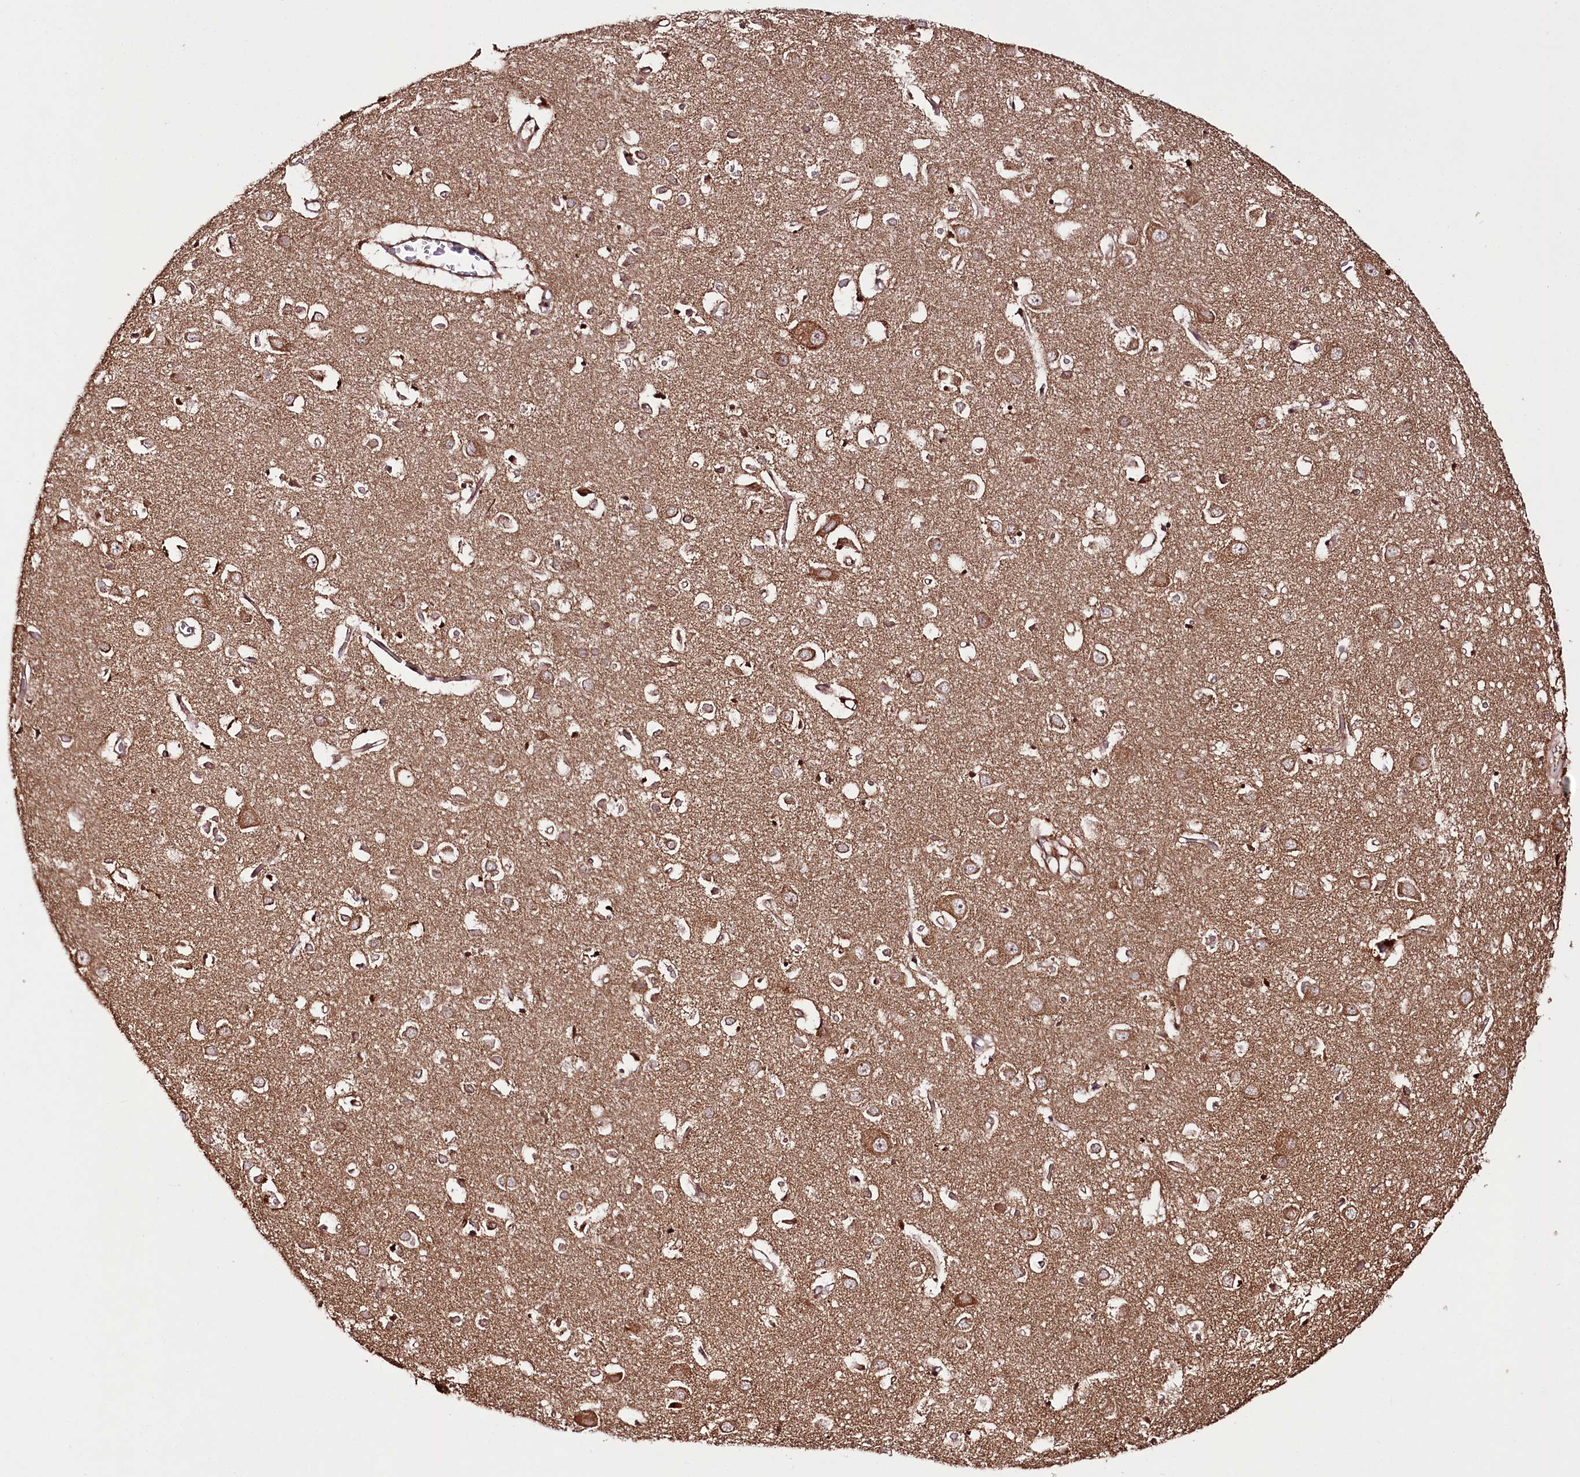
{"staining": {"intensity": "moderate", "quantity": ">75%", "location": "cytoplasmic/membranous"}, "tissue": "cerebral cortex", "cell_type": "Endothelial cells", "image_type": "normal", "snomed": [{"axis": "morphology", "description": "Normal tissue, NOS"}, {"axis": "topography", "description": "Cerebral cortex"}], "caption": "A histopathology image showing moderate cytoplasmic/membranous positivity in about >75% of endothelial cells in benign cerebral cortex, as visualized by brown immunohistochemical staining.", "gene": "DHX29", "patient": {"sex": "female", "age": 64}}